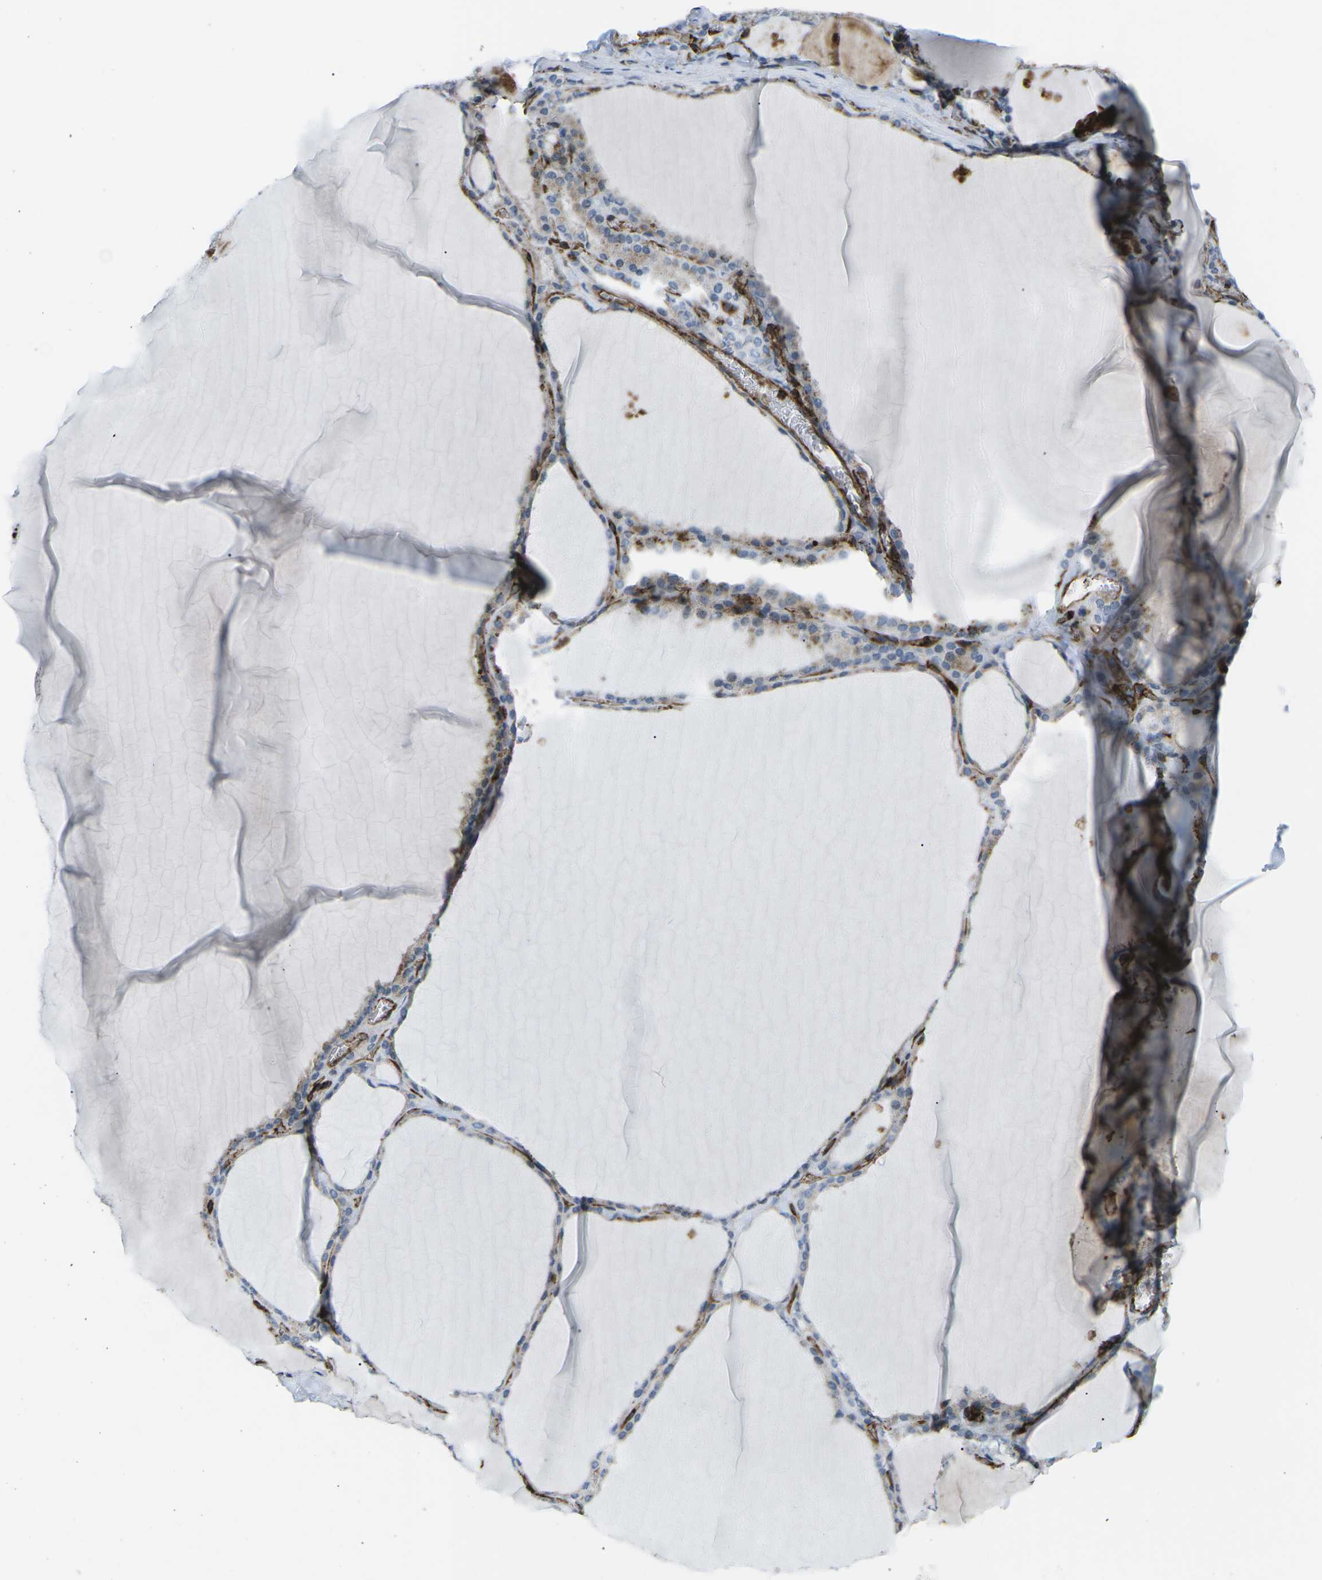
{"staining": {"intensity": "moderate", "quantity": "<25%", "location": "cytoplasmic/membranous"}, "tissue": "thyroid gland", "cell_type": "Glandular cells", "image_type": "normal", "snomed": [{"axis": "morphology", "description": "Normal tissue, NOS"}, {"axis": "topography", "description": "Thyroid gland"}], "caption": "Immunohistochemistry of benign thyroid gland exhibits low levels of moderate cytoplasmic/membranous expression in approximately <25% of glandular cells.", "gene": "HLA", "patient": {"sex": "male", "age": 56}}